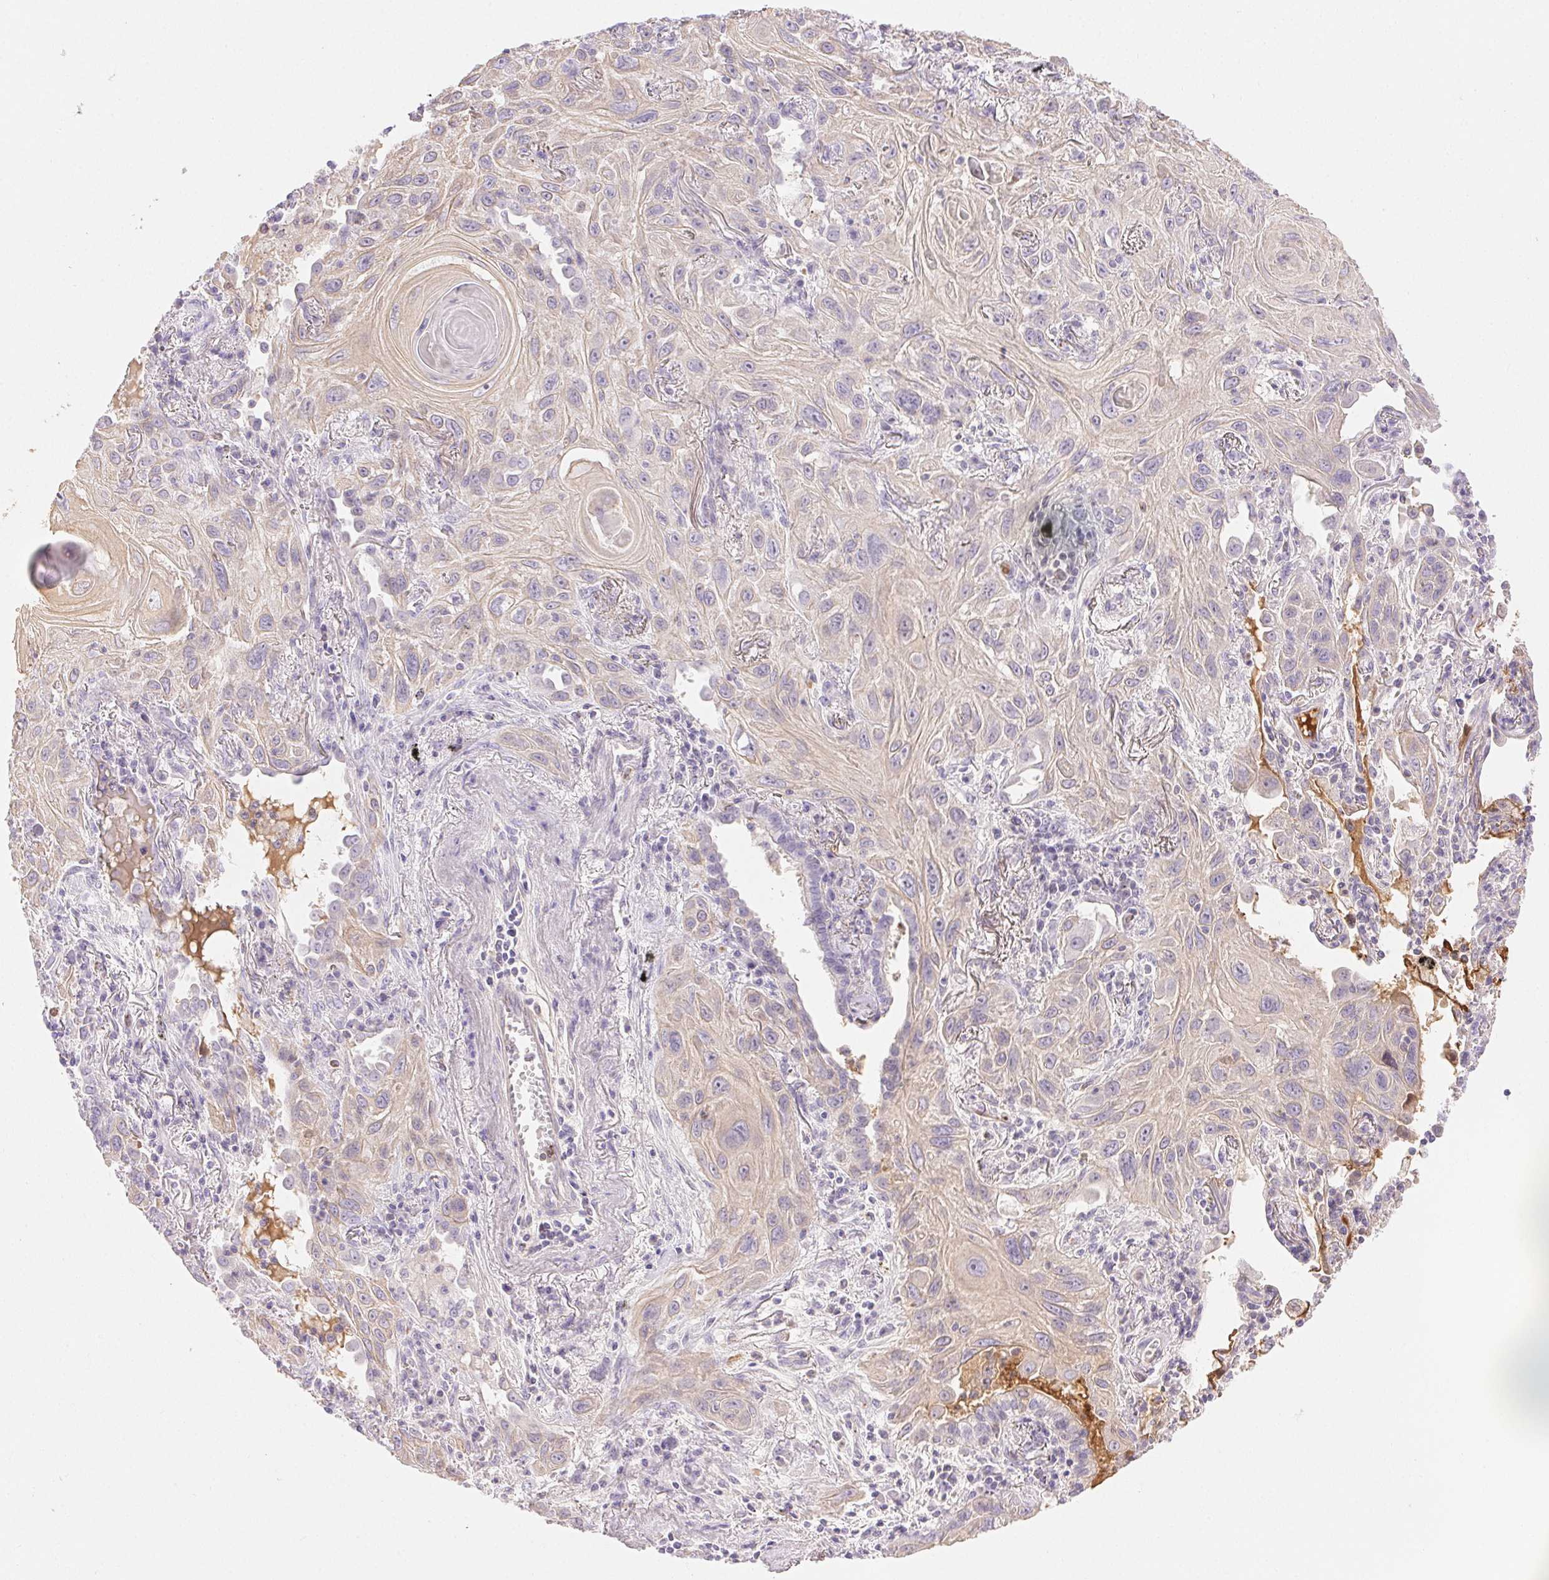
{"staining": {"intensity": "weak", "quantity": "<25%", "location": "cytoplasmic/membranous"}, "tissue": "lung cancer", "cell_type": "Tumor cells", "image_type": "cancer", "snomed": [{"axis": "morphology", "description": "Squamous cell carcinoma, NOS"}, {"axis": "topography", "description": "Lung"}], "caption": "A high-resolution image shows immunohistochemistry staining of lung cancer (squamous cell carcinoma), which demonstrates no significant staining in tumor cells.", "gene": "FGA", "patient": {"sex": "male", "age": 79}}